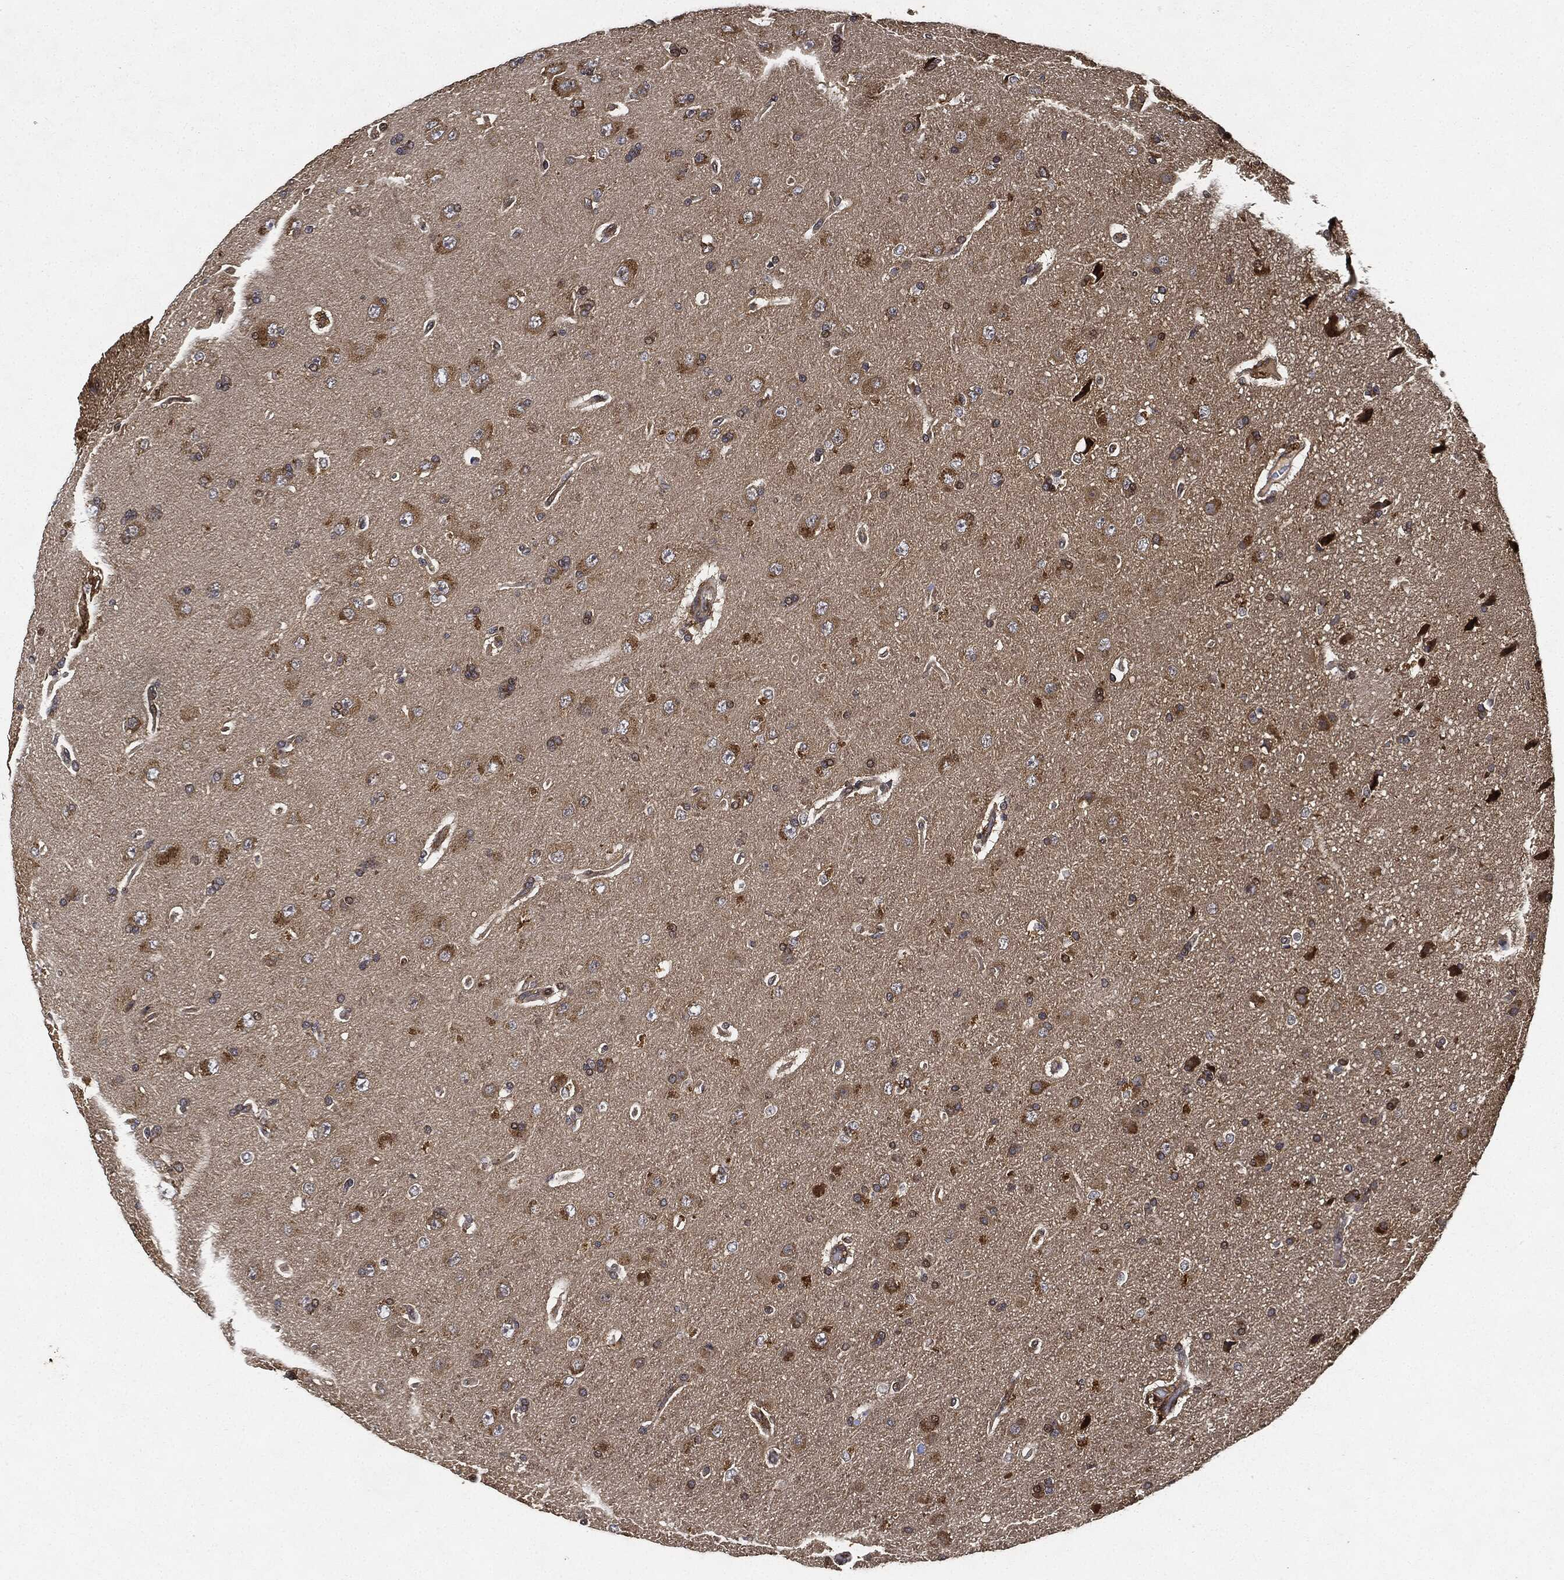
{"staining": {"intensity": "weak", "quantity": "25%-75%", "location": "cytoplasmic/membranous"}, "tissue": "glioma", "cell_type": "Tumor cells", "image_type": "cancer", "snomed": [{"axis": "morphology", "description": "Glioma, malignant, NOS"}, {"axis": "topography", "description": "Cerebral cortex"}], "caption": "Immunohistochemical staining of human malignant glioma shows low levels of weak cytoplasmic/membranous expression in approximately 25%-75% of tumor cells.", "gene": "MLST8", "patient": {"sex": "male", "age": 58}}